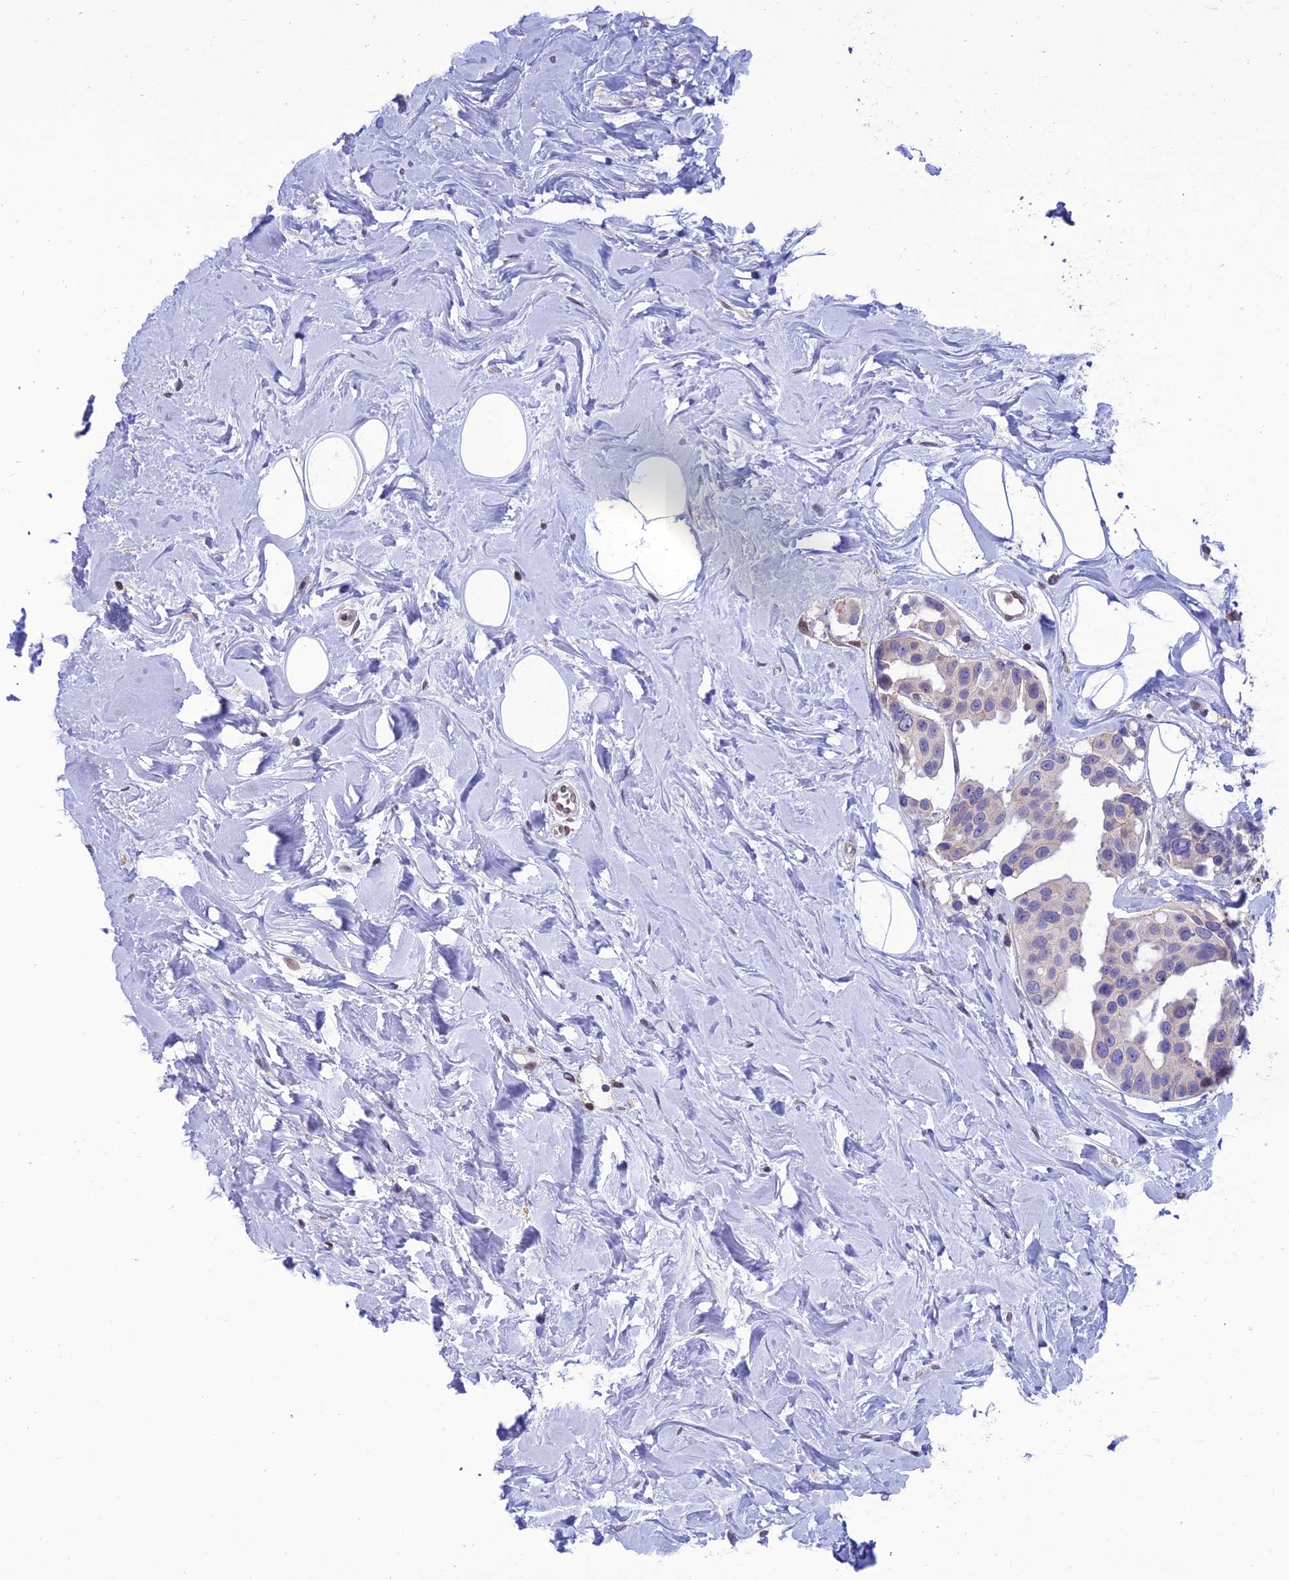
{"staining": {"intensity": "weak", "quantity": "<25%", "location": "cytoplasmic/membranous"}, "tissue": "breast cancer", "cell_type": "Tumor cells", "image_type": "cancer", "snomed": [{"axis": "morphology", "description": "Normal tissue, NOS"}, {"axis": "morphology", "description": "Duct carcinoma"}, {"axis": "topography", "description": "Breast"}], "caption": "The IHC histopathology image has no significant expression in tumor cells of intraductal carcinoma (breast) tissue.", "gene": "FAM76A", "patient": {"sex": "female", "age": 39}}